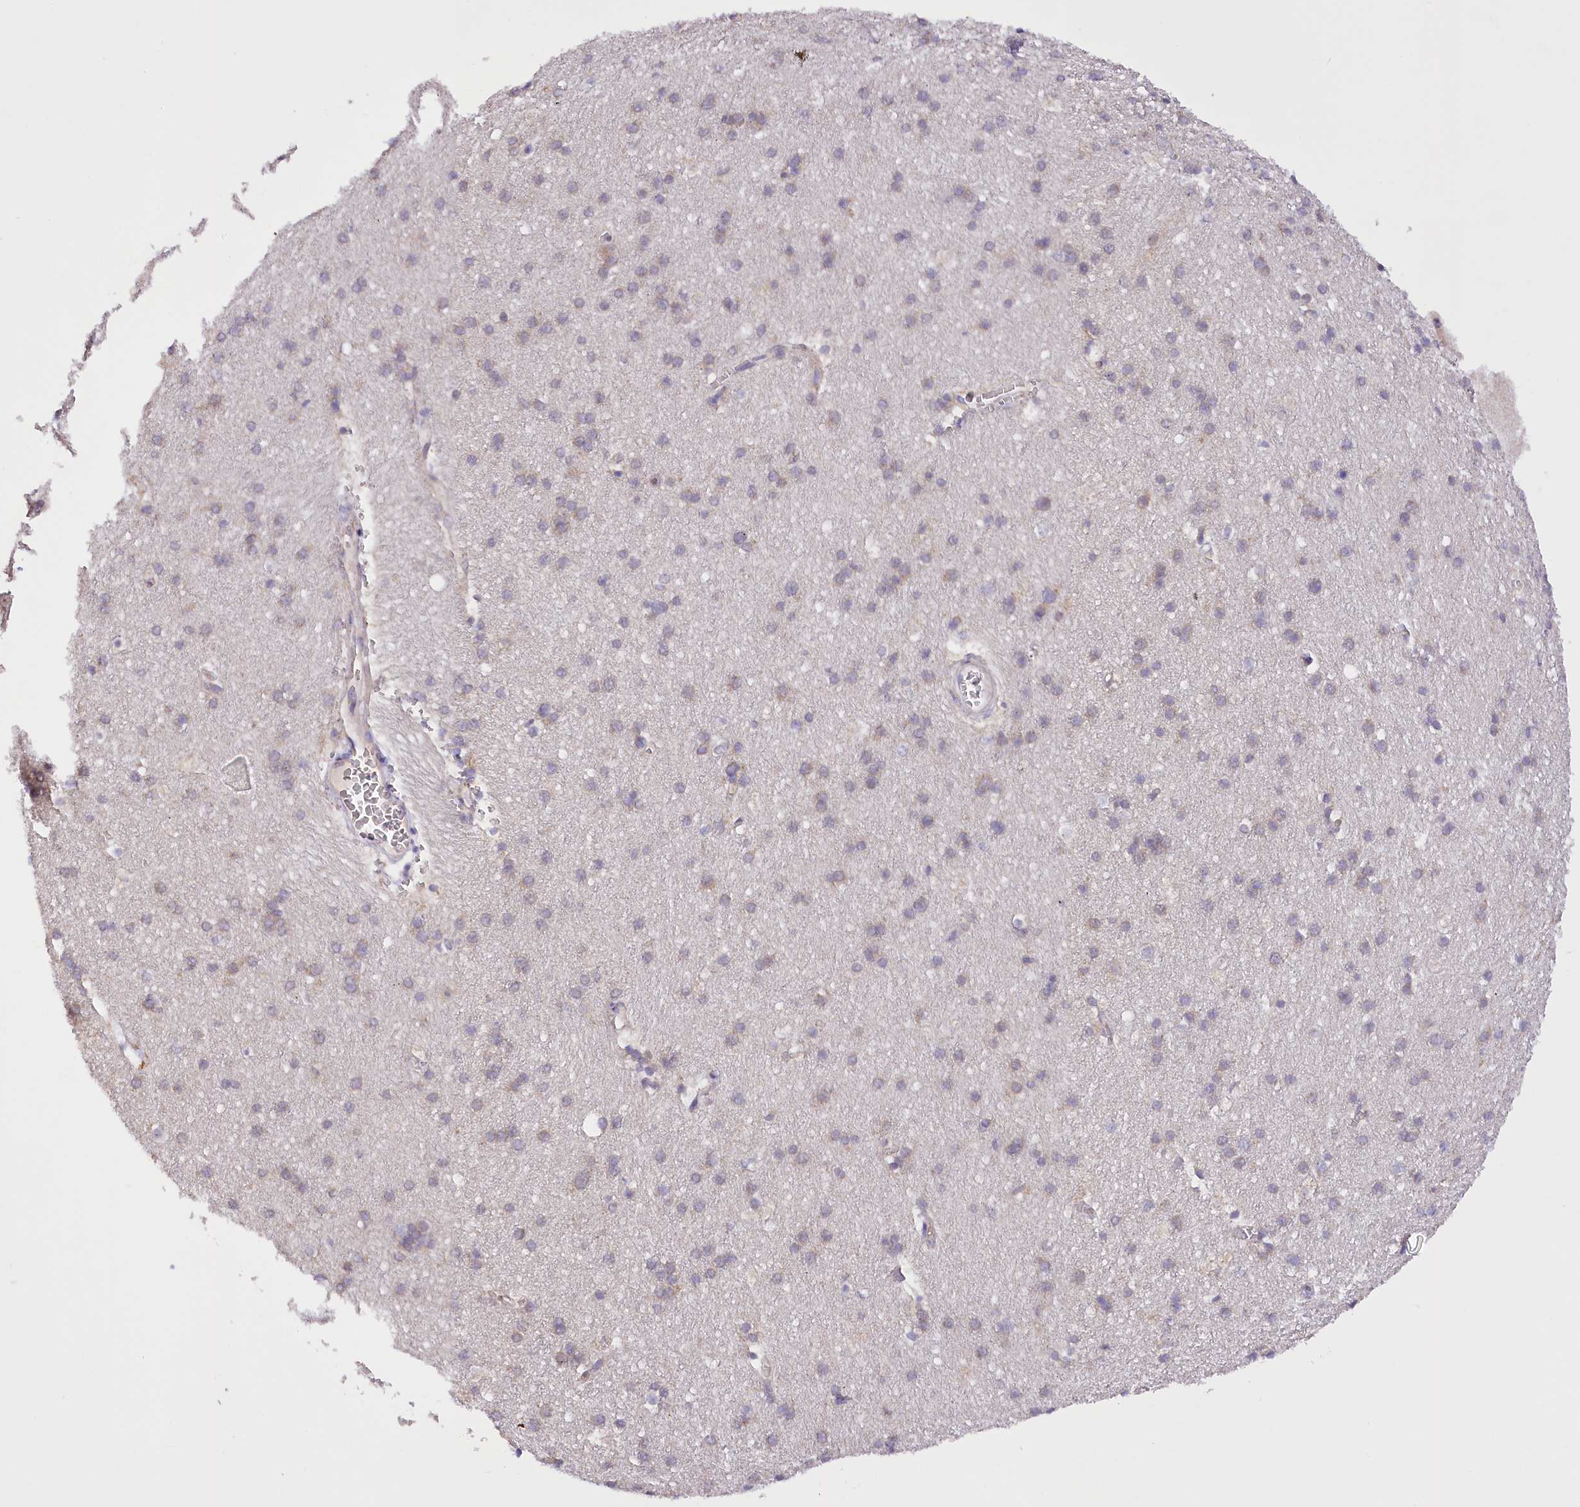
{"staining": {"intensity": "negative", "quantity": "none", "location": "none"}, "tissue": "cerebral cortex", "cell_type": "Endothelial cells", "image_type": "normal", "snomed": [{"axis": "morphology", "description": "Normal tissue, NOS"}, {"axis": "topography", "description": "Cerebral cortex"}], "caption": "Immunohistochemistry (IHC) of unremarkable human cerebral cortex shows no expression in endothelial cells. The staining is performed using DAB brown chromogen with nuclei counter-stained in using hematoxylin.", "gene": "DCUN1D1", "patient": {"sex": "male", "age": 54}}